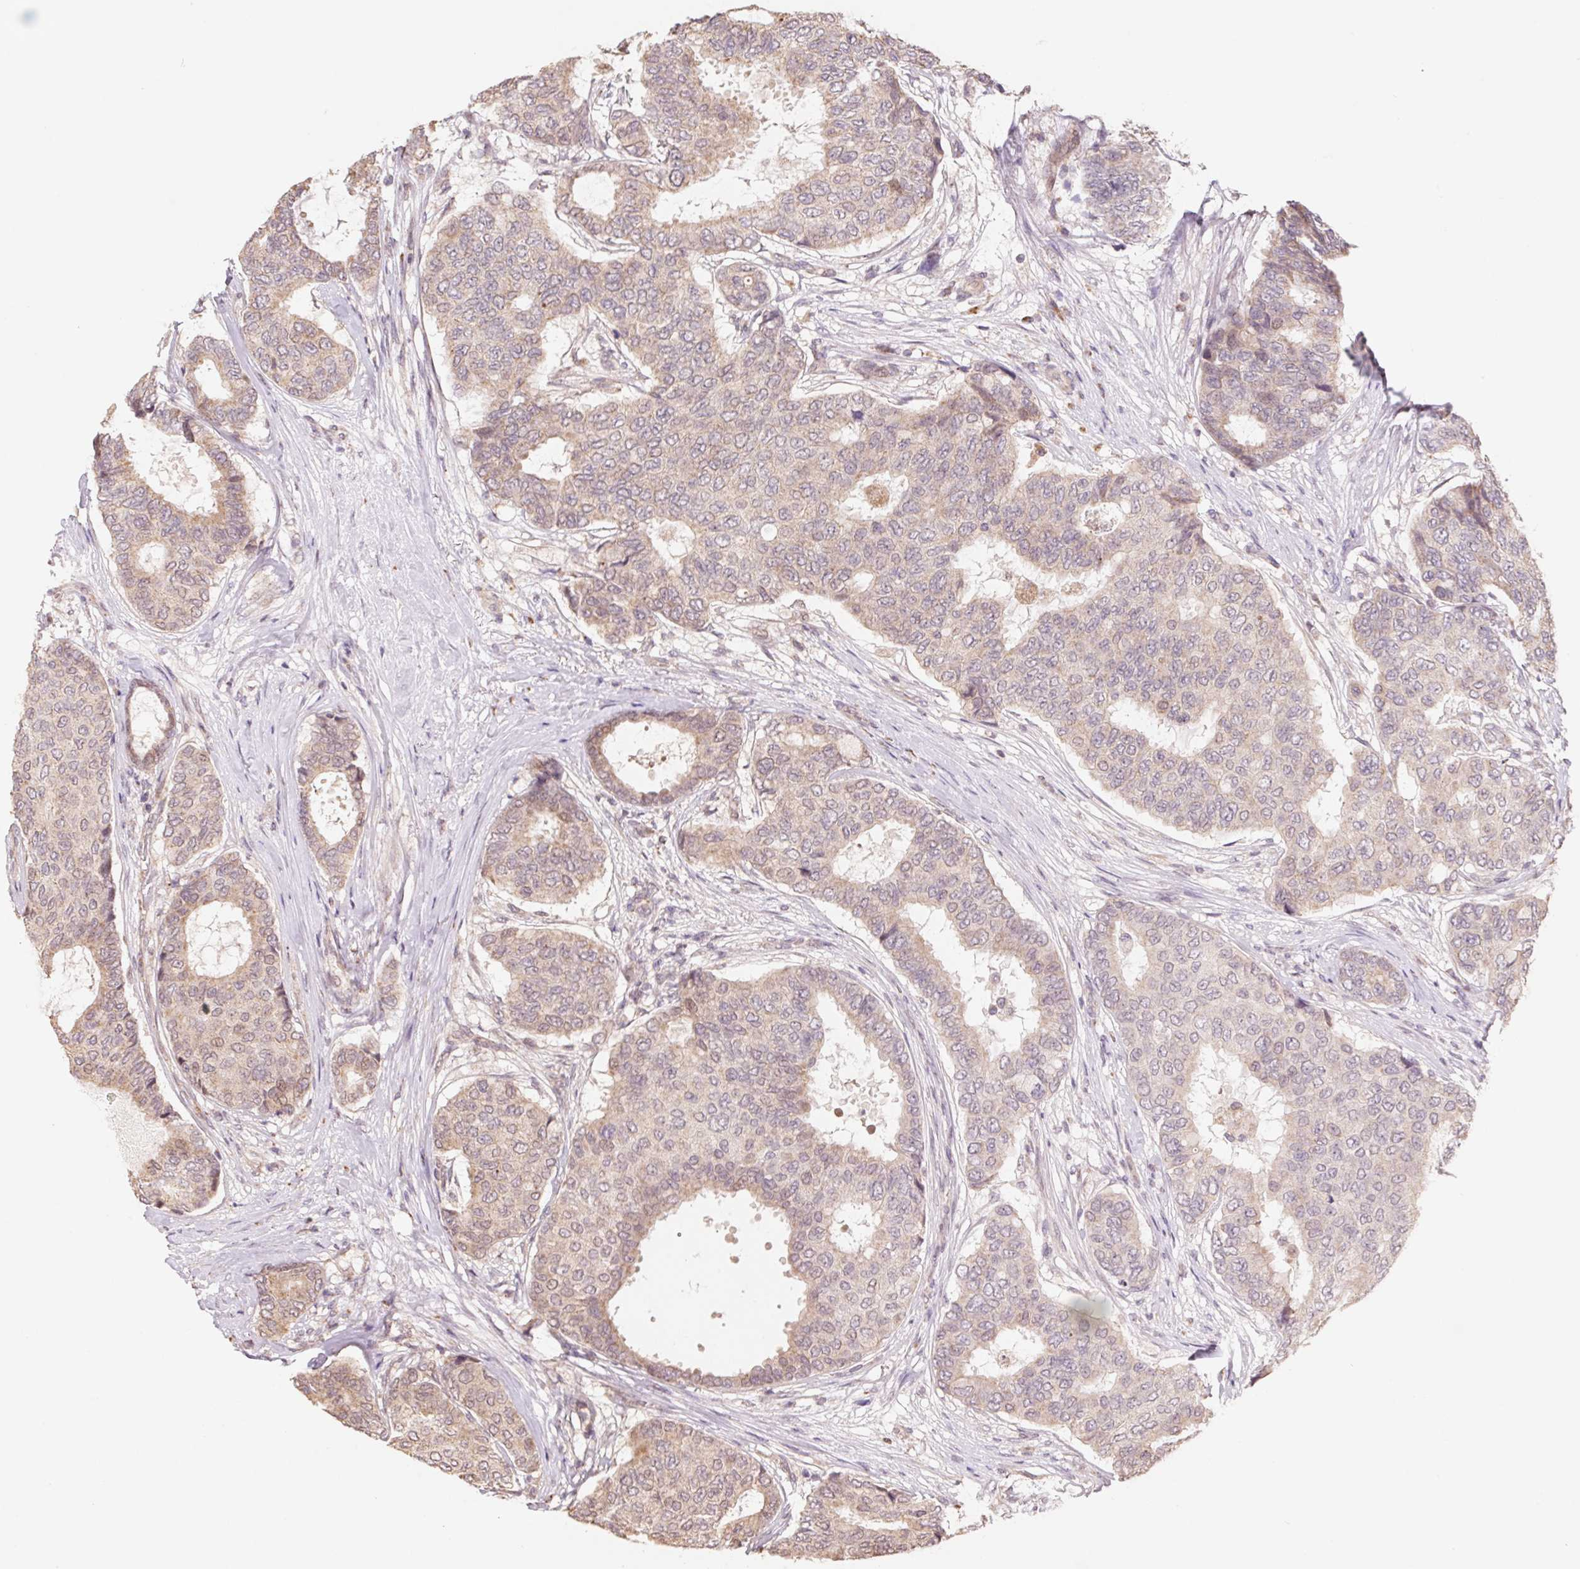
{"staining": {"intensity": "weak", "quantity": "25%-75%", "location": "cytoplasmic/membranous"}, "tissue": "breast cancer", "cell_type": "Tumor cells", "image_type": "cancer", "snomed": [{"axis": "morphology", "description": "Duct carcinoma"}, {"axis": "topography", "description": "Breast"}], "caption": "Weak cytoplasmic/membranous protein expression is identified in approximately 25%-75% of tumor cells in intraductal carcinoma (breast).", "gene": "PDHA1", "patient": {"sex": "female", "age": 75}}